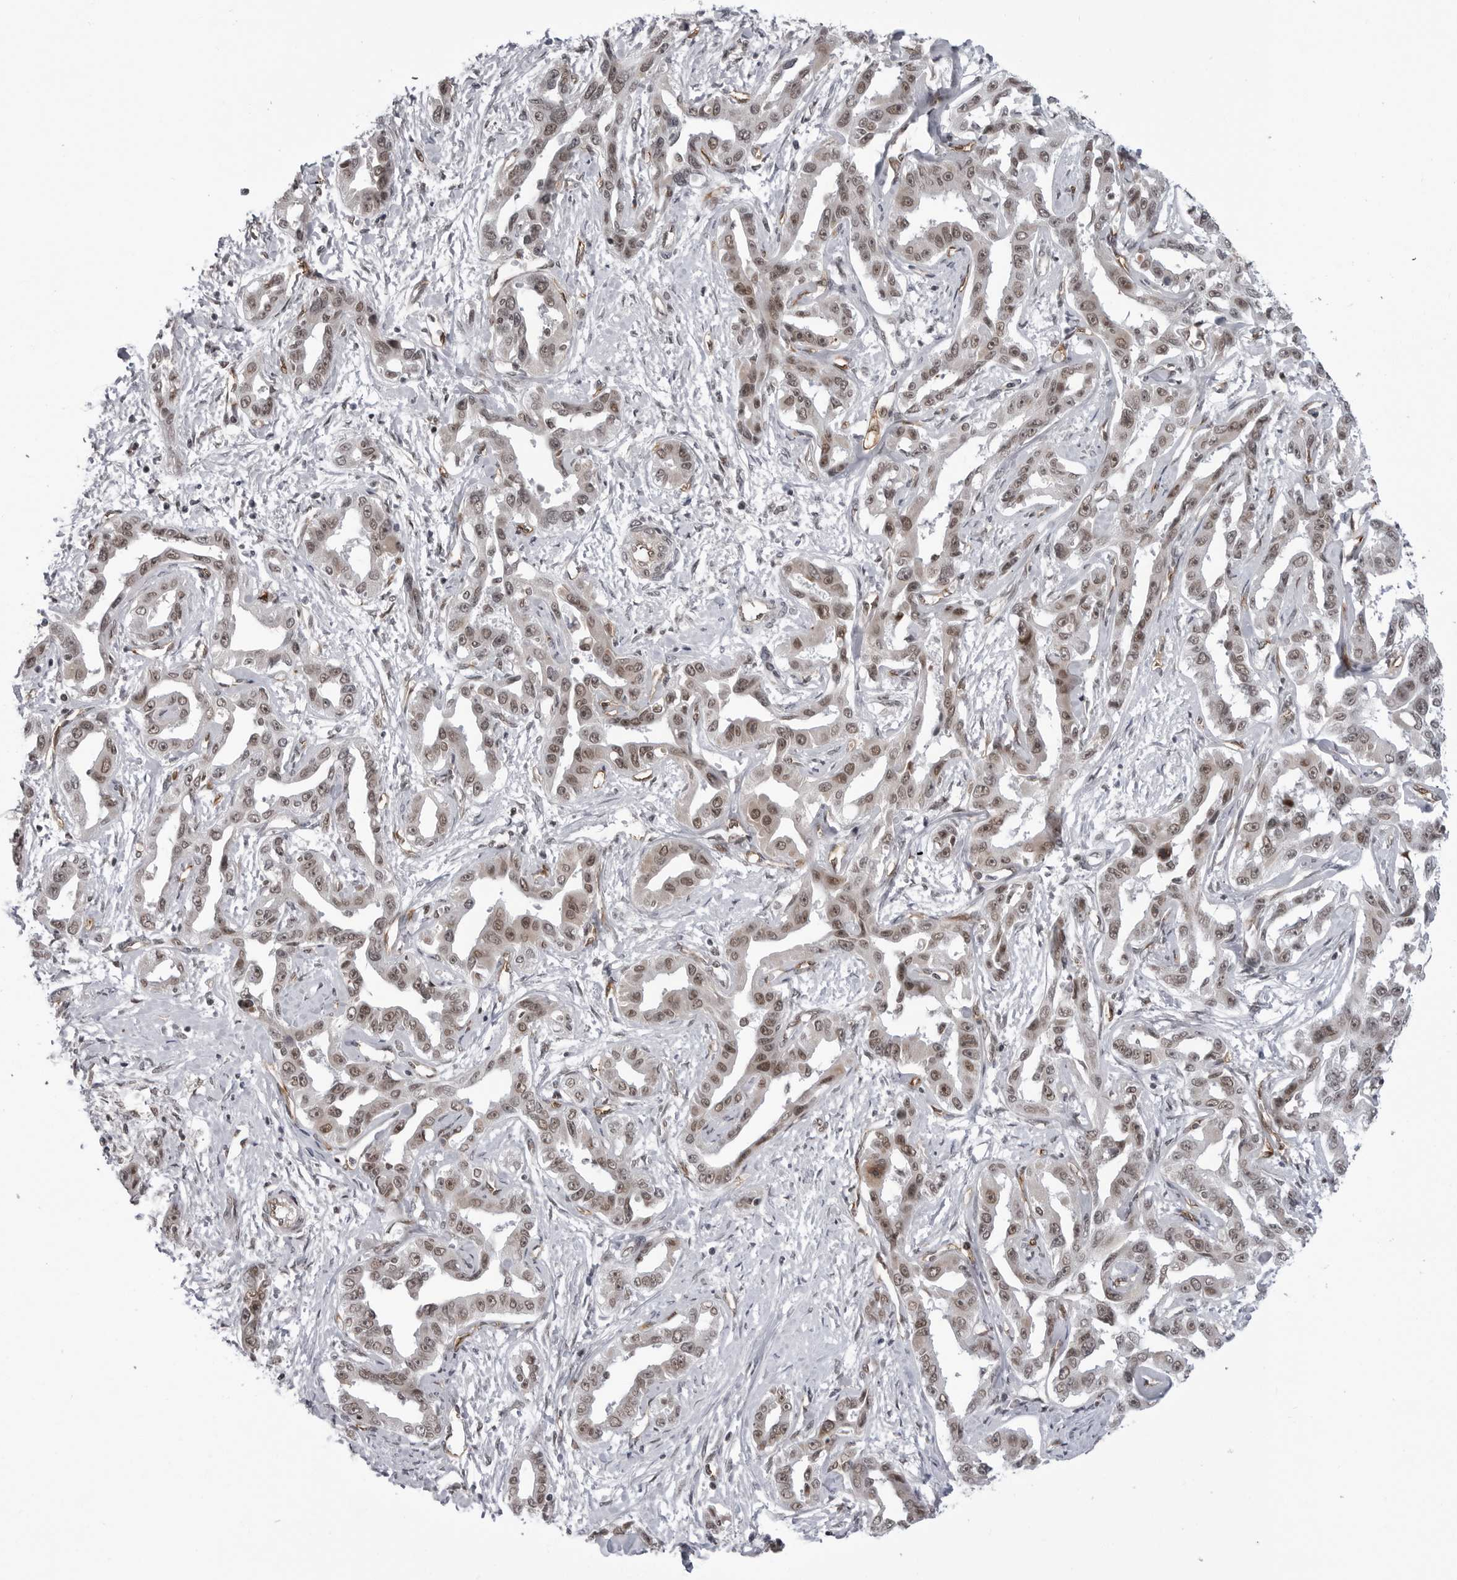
{"staining": {"intensity": "weak", "quantity": ">75%", "location": "nuclear"}, "tissue": "liver cancer", "cell_type": "Tumor cells", "image_type": "cancer", "snomed": [{"axis": "morphology", "description": "Cholangiocarcinoma"}, {"axis": "topography", "description": "Liver"}], "caption": "A histopathology image of liver cancer stained for a protein exhibits weak nuclear brown staining in tumor cells.", "gene": "RNF26", "patient": {"sex": "male", "age": 59}}